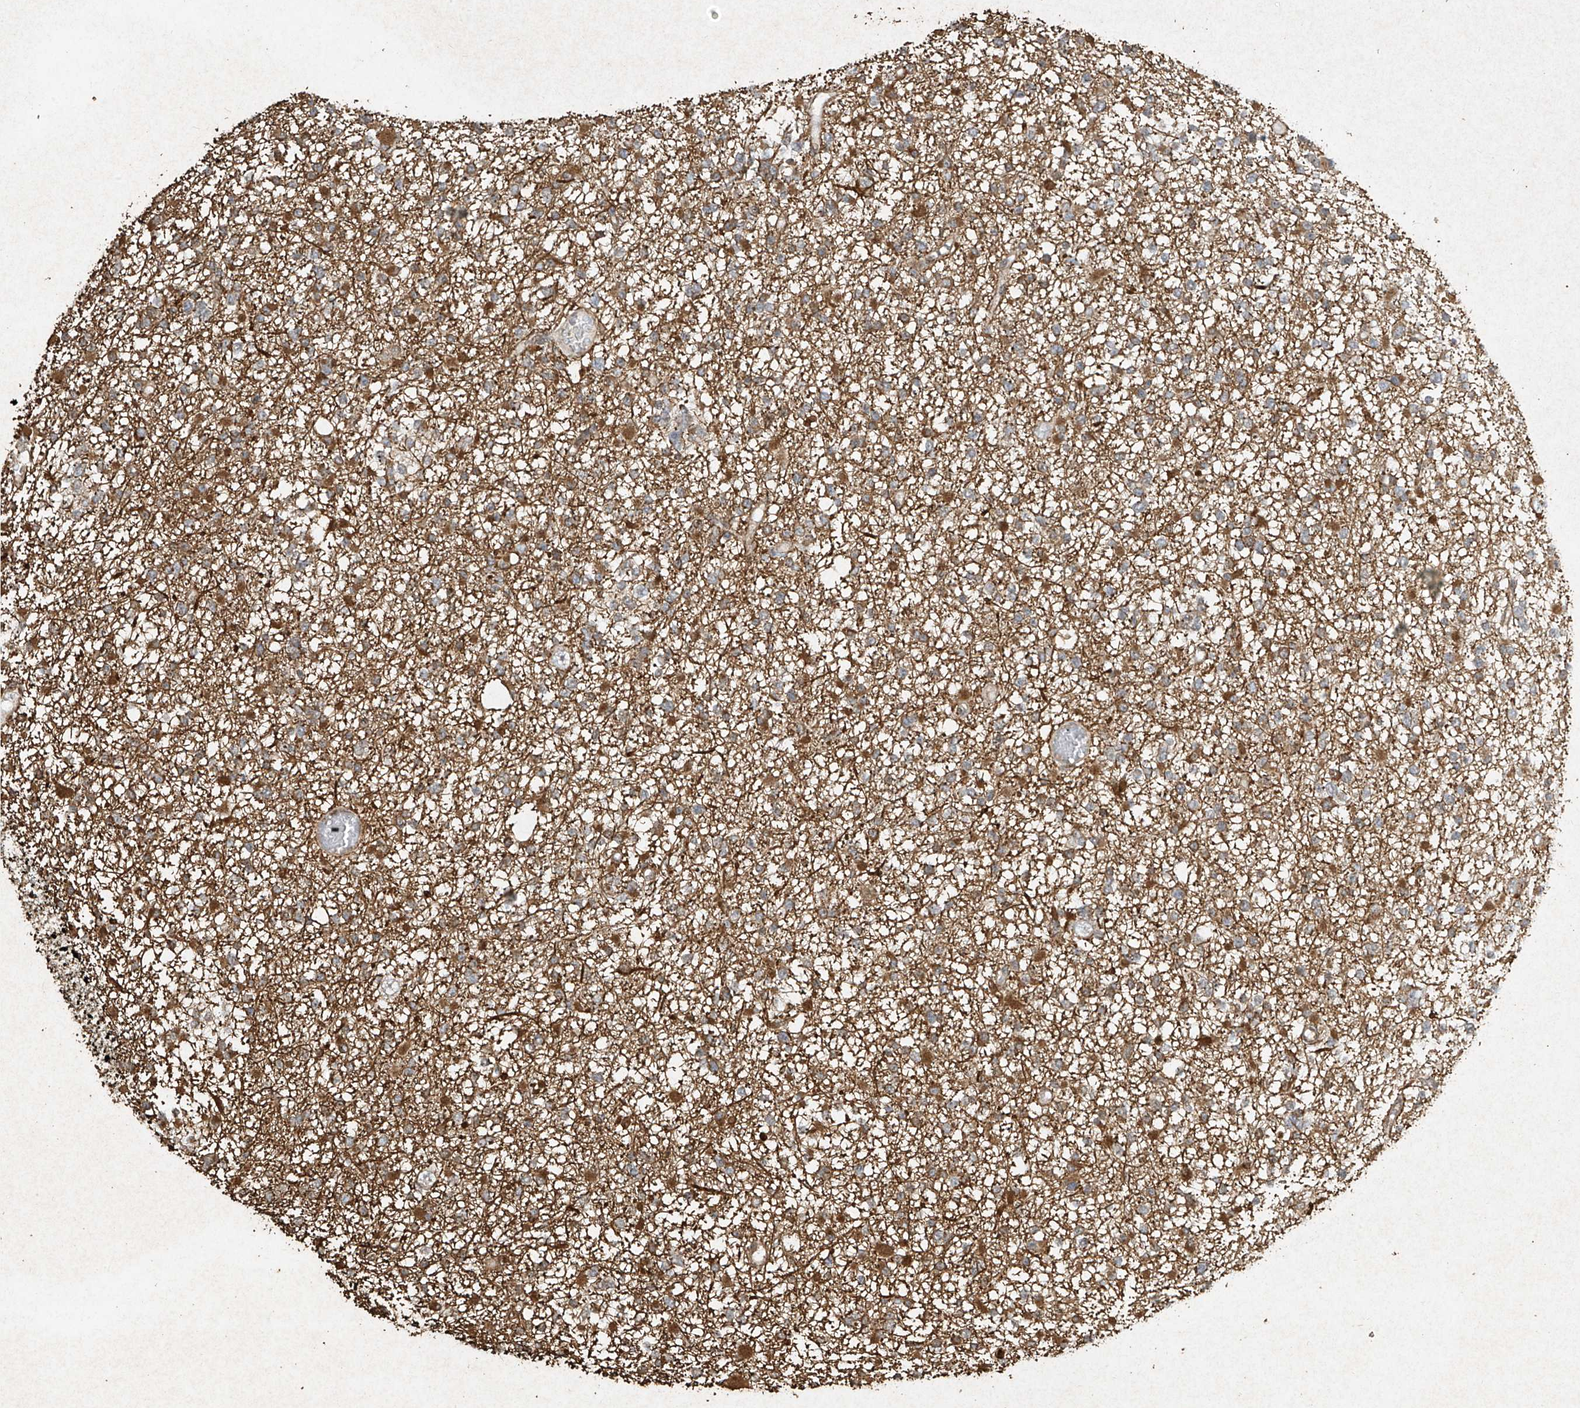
{"staining": {"intensity": "moderate", "quantity": ">75%", "location": "cytoplasmic/membranous"}, "tissue": "glioma", "cell_type": "Tumor cells", "image_type": "cancer", "snomed": [{"axis": "morphology", "description": "Glioma, malignant, Low grade"}, {"axis": "topography", "description": "Brain"}], "caption": "Approximately >75% of tumor cells in glioma exhibit moderate cytoplasmic/membranous protein expression as visualized by brown immunohistochemical staining.", "gene": "ERBB3", "patient": {"sex": "female", "age": 22}}